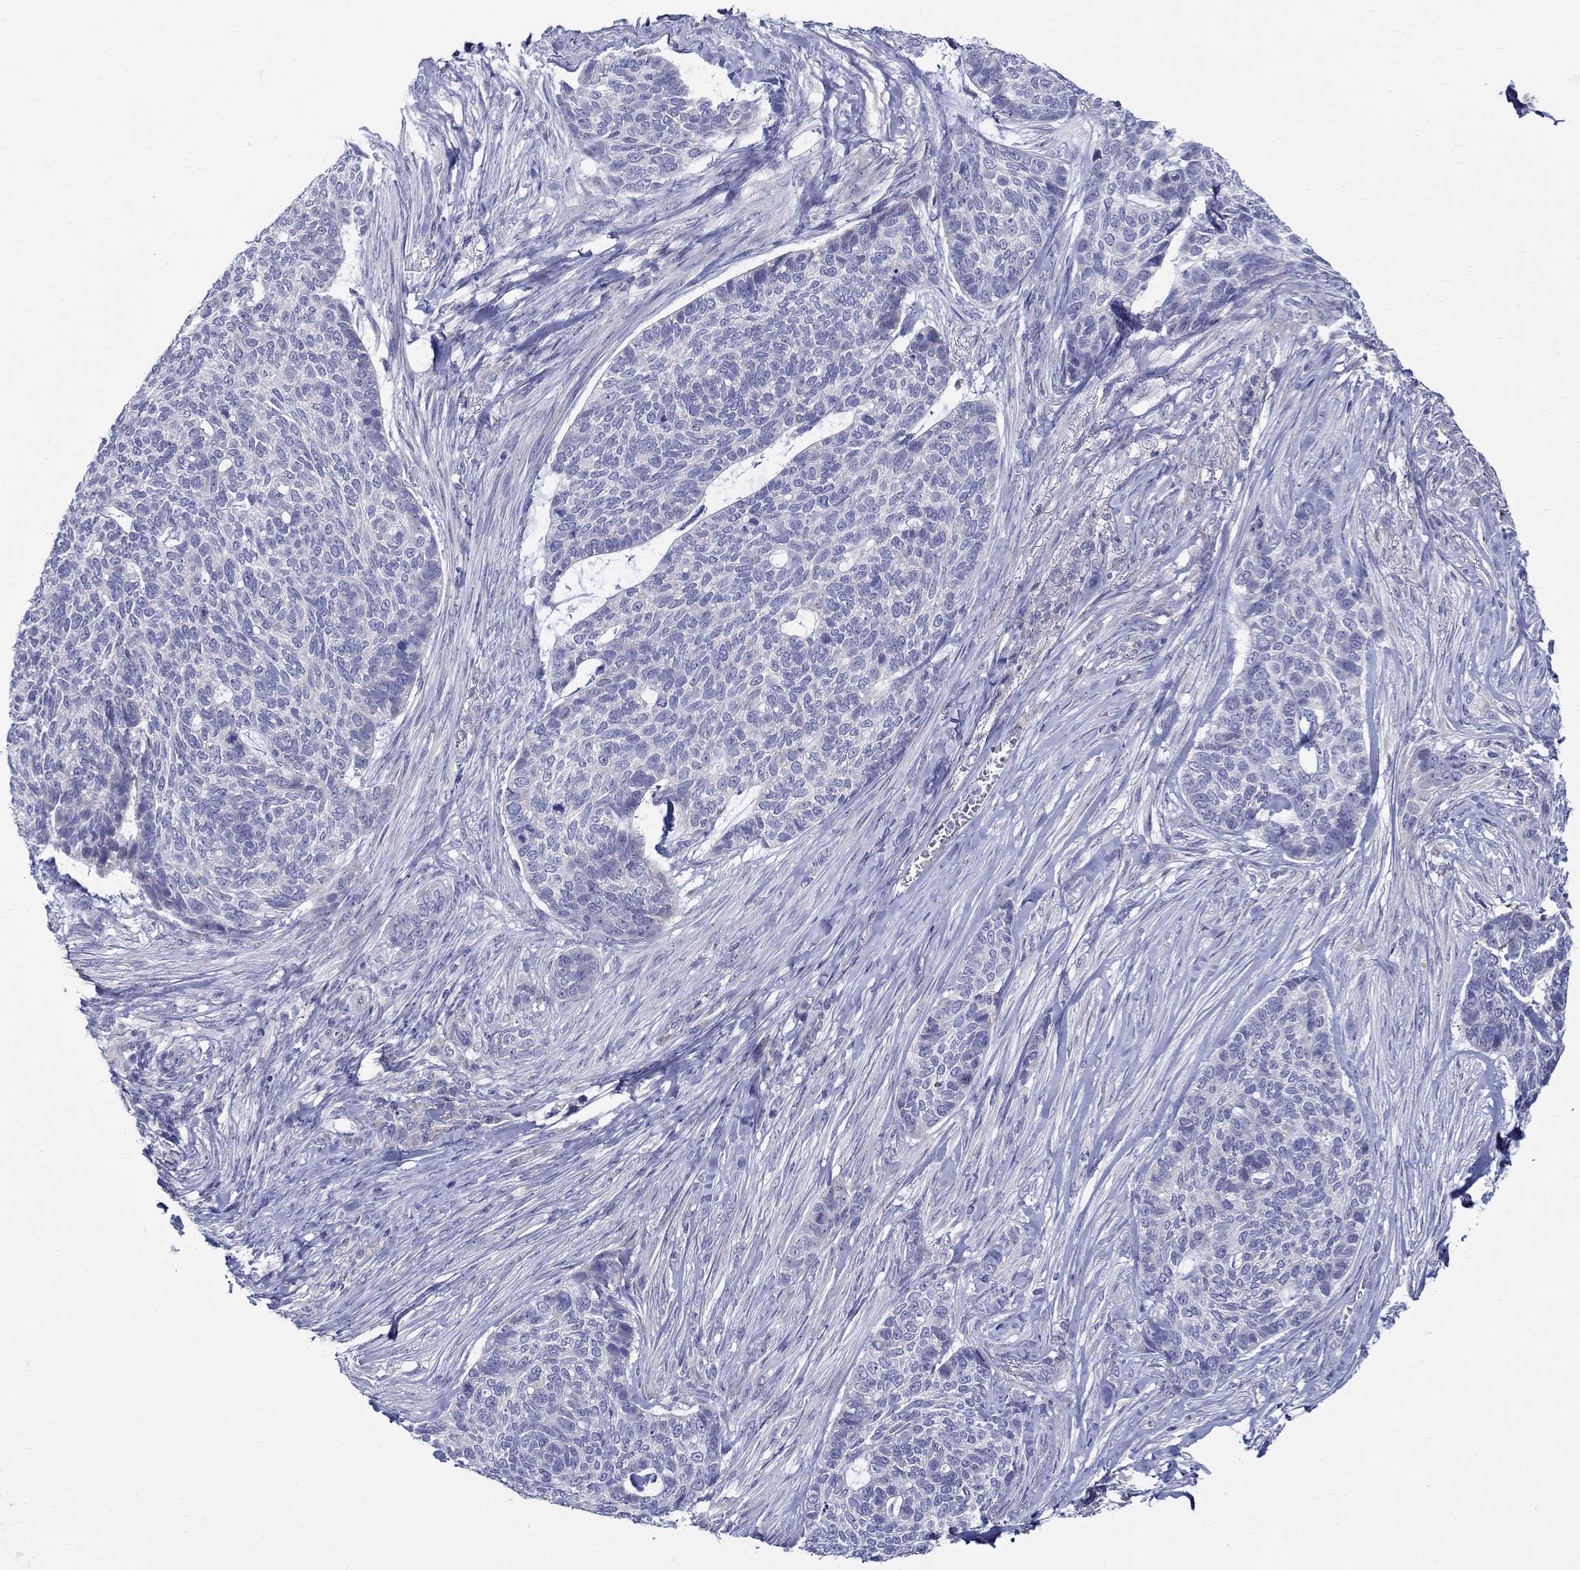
{"staining": {"intensity": "negative", "quantity": "none", "location": "none"}, "tissue": "skin cancer", "cell_type": "Tumor cells", "image_type": "cancer", "snomed": [{"axis": "morphology", "description": "Basal cell carcinoma"}, {"axis": "topography", "description": "Skin"}], "caption": "The photomicrograph demonstrates no significant staining in tumor cells of skin basal cell carcinoma.", "gene": "QRFPR", "patient": {"sex": "female", "age": 69}}